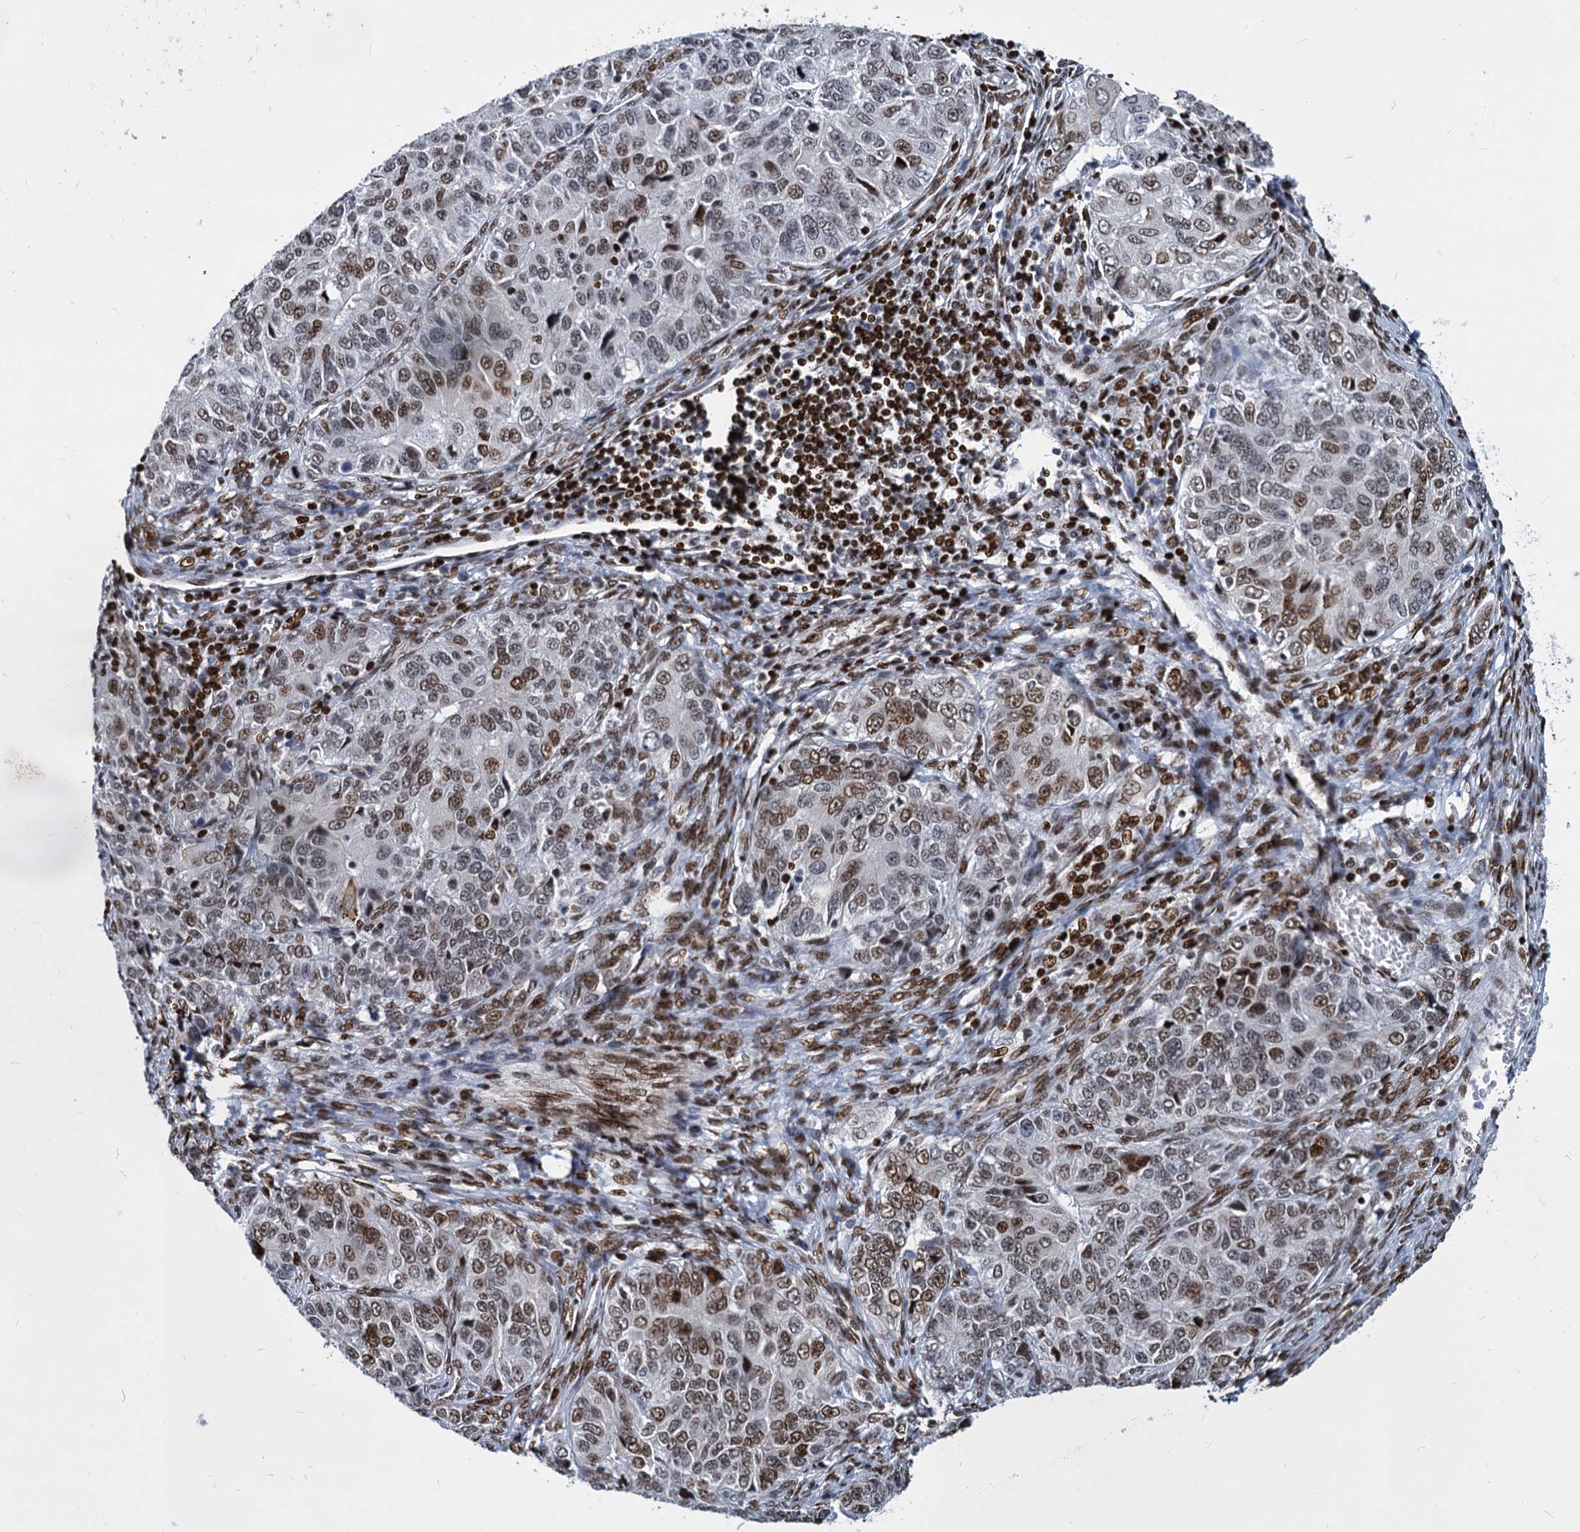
{"staining": {"intensity": "moderate", "quantity": ">75%", "location": "nuclear"}, "tissue": "ovarian cancer", "cell_type": "Tumor cells", "image_type": "cancer", "snomed": [{"axis": "morphology", "description": "Carcinoma, endometroid"}, {"axis": "topography", "description": "Ovary"}], "caption": "Human ovarian cancer (endometroid carcinoma) stained for a protein (brown) exhibits moderate nuclear positive expression in approximately >75% of tumor cells.", "gene": "MECP2", "patient": {"sex": "female", "age": 51}}